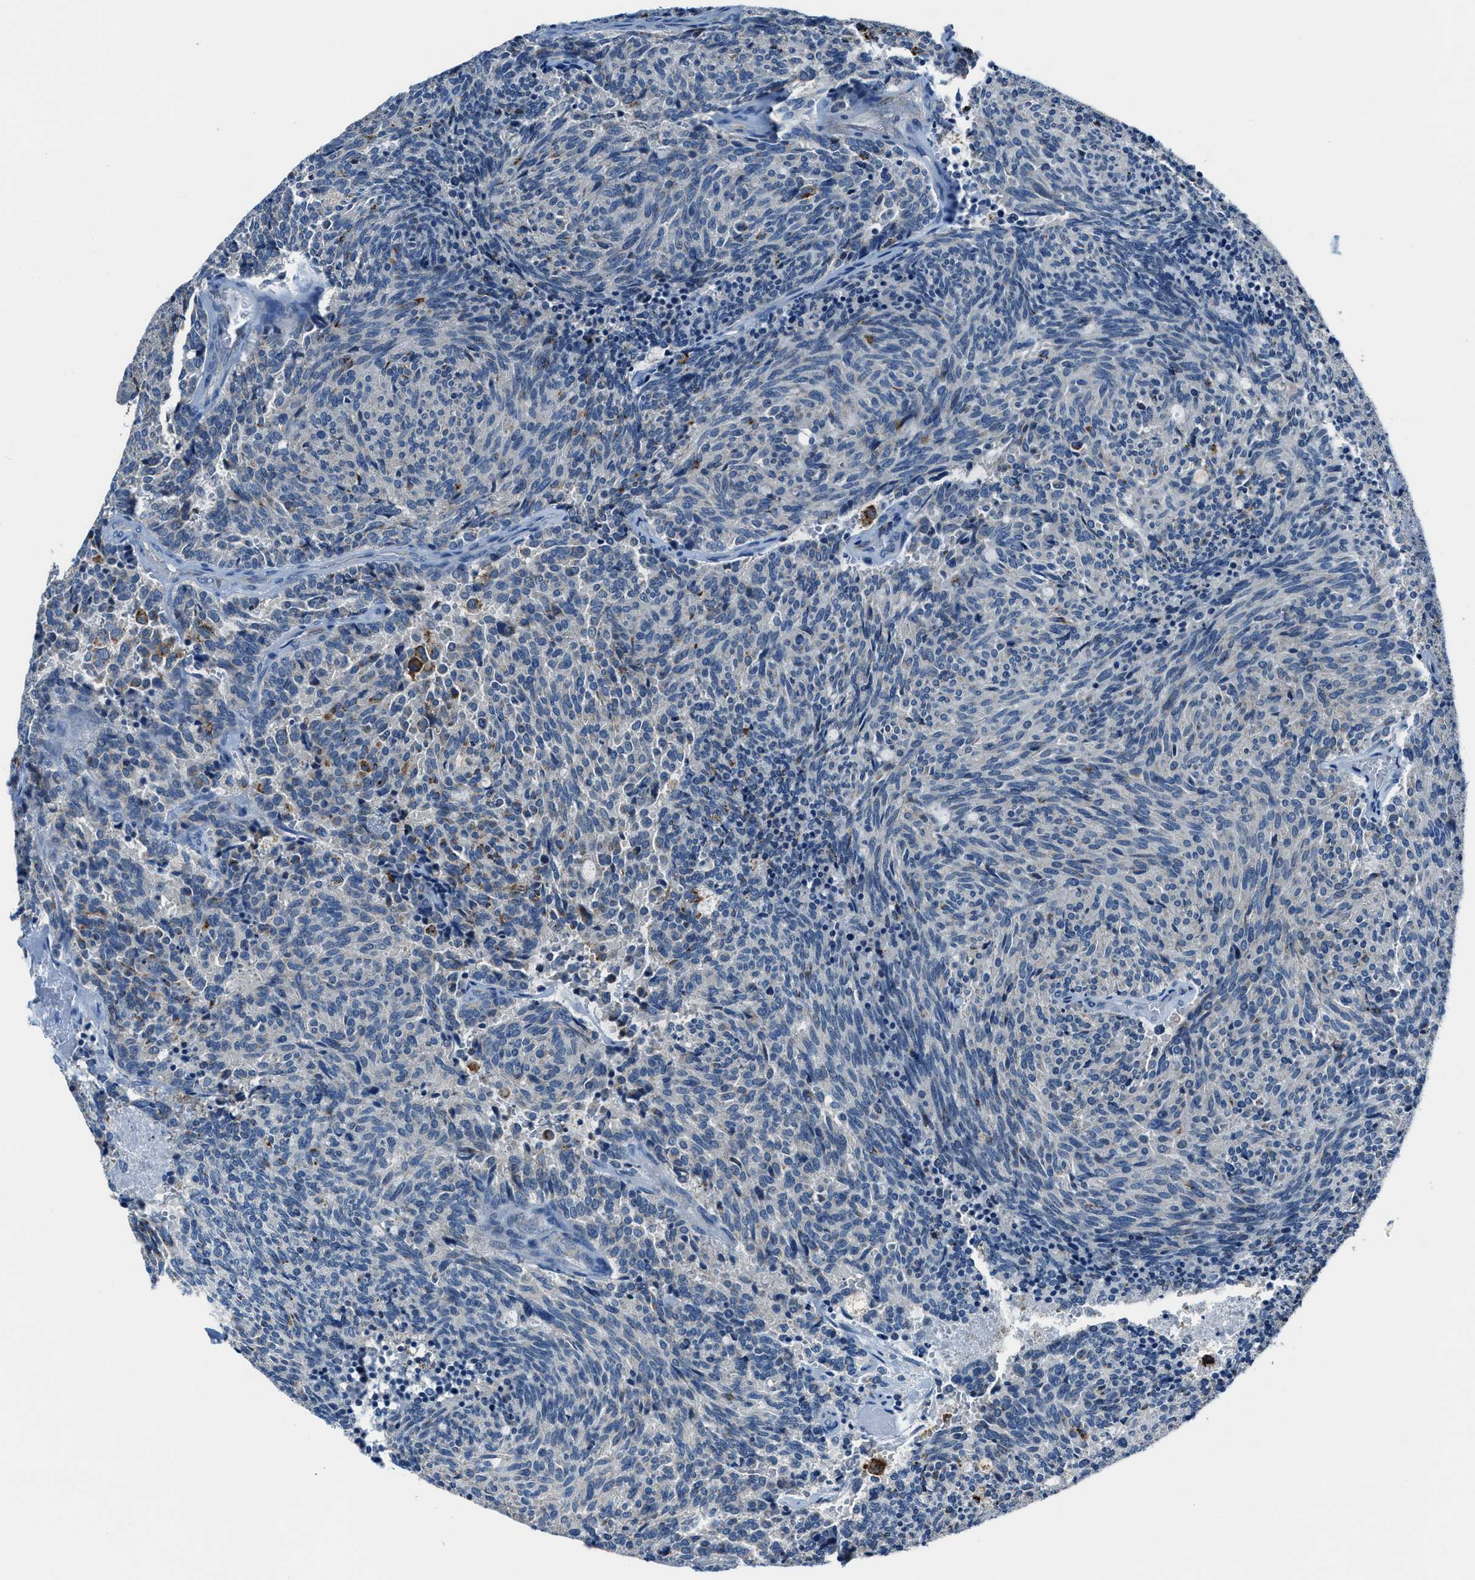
{"staining": {"intensity": "negative", "quantity": "none", "location": "none"}, "tissue": "carcinoid", "cell_type": "Tumor cells", "image_type": "cancer", "snomed": [{"axis": "morphology", "description": "Carcinoid, malignant, NOS"}, {"axis": "topography", "description": "Pancreas"}], "caption": "There is no significant positivity in tumor cells of carcinoid (malignant). (DAB (3,3'-diaminobenzidine) immunohistochemistry (IHC) with hematoxylin counter stain).", "gene": "ADAM2", "patient": {"sex": "female", "age": 54}}